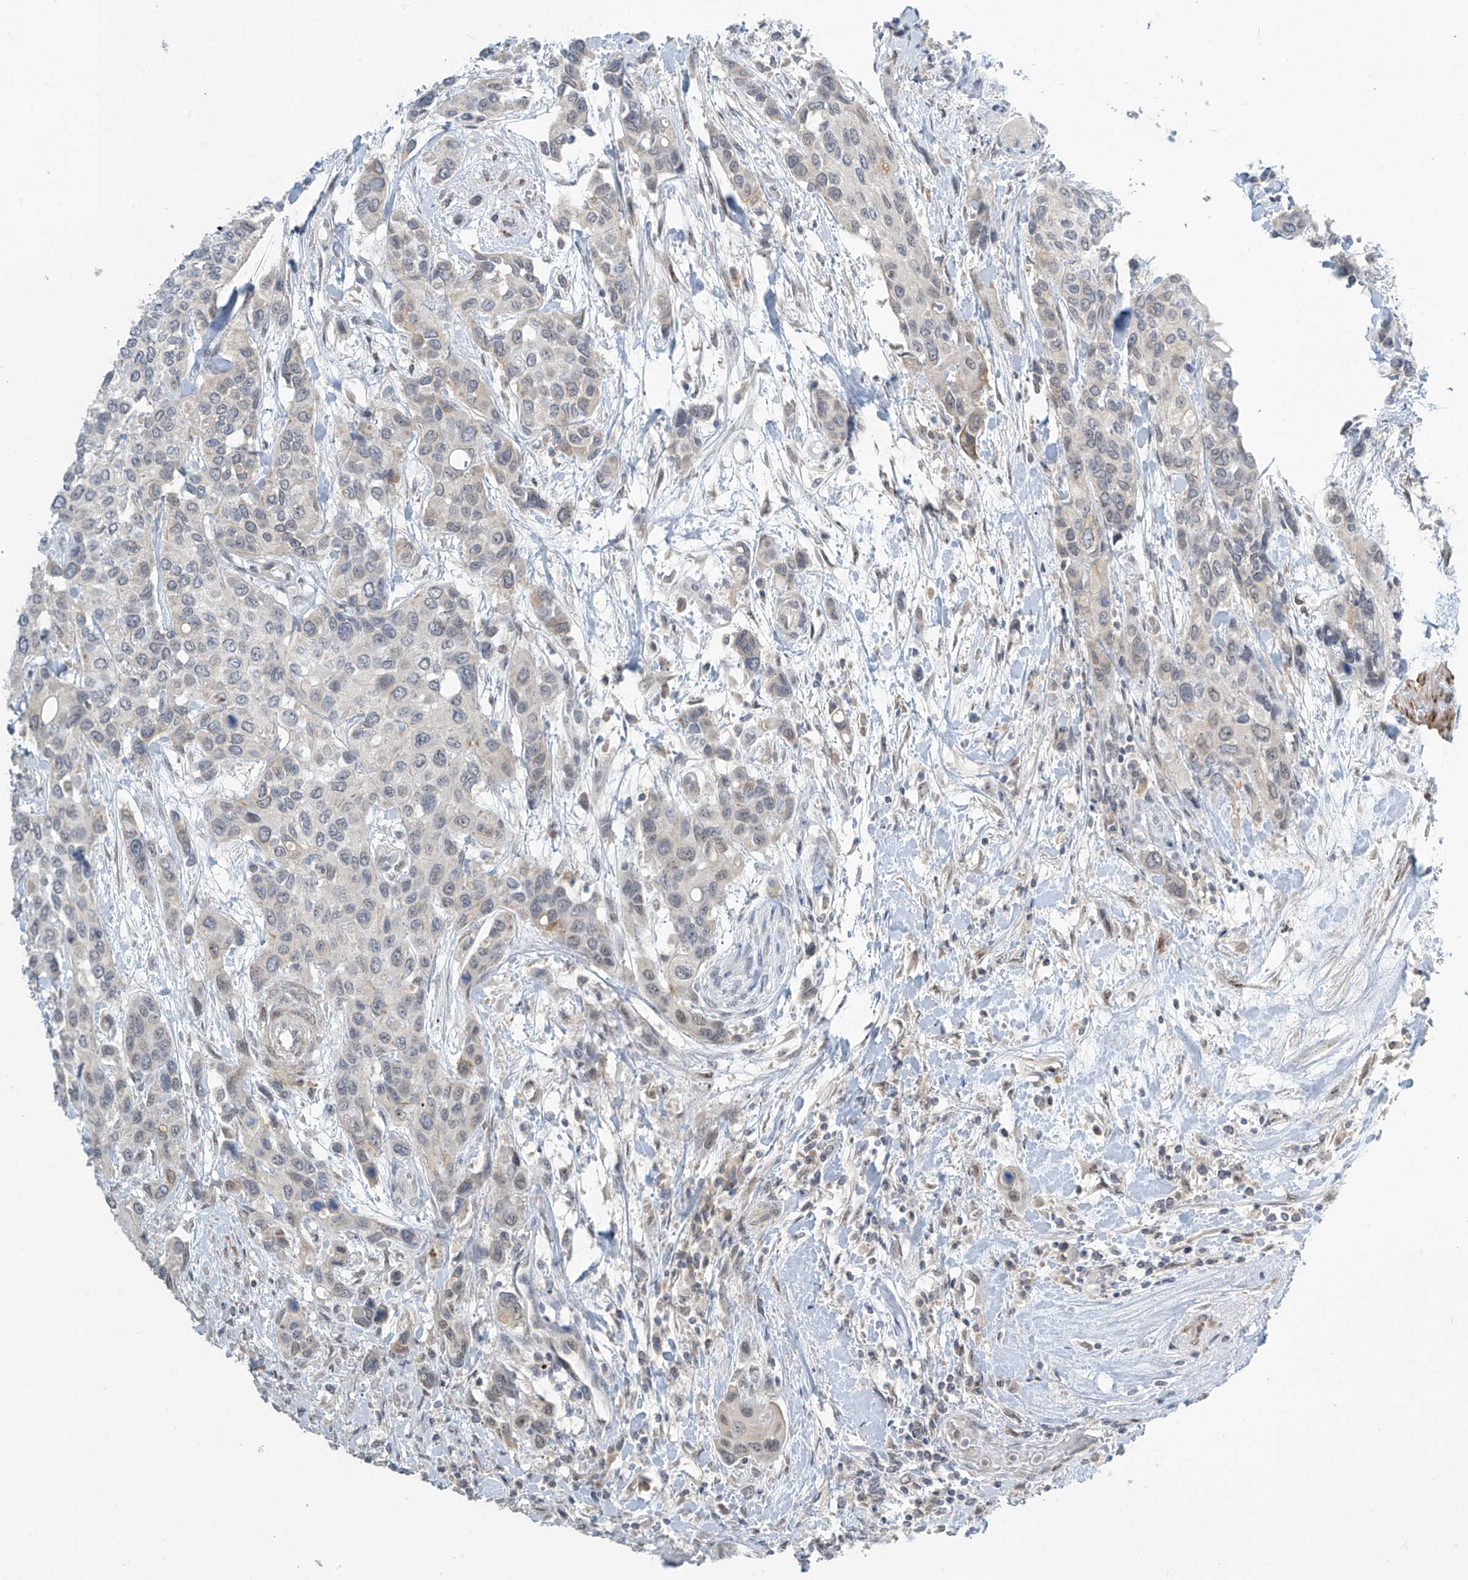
{"staining": {"intensity": "negative", "quantity": "none", "location": "none"}, "tissue": "urothelial cancer", "cell_type": "Tumor cells", "image_type": "cancer", "snomed": [{"axis": "morphology", "description": "Normal tissue, NOS"}, {"axis": "morphology", "description": "Urothelial carcinoma, High grade"}, {"axis": "topography", "description": "Vascular tissue"}, {"axis": "topography", "description": "Urinary bladder"}], "caption": "The photomicrograph exhibits no staining of tumor cells in urothelial carcinoma (high-grade).", "gene": "METAP1D", "patient": {"sex": "female", "age": 56}}